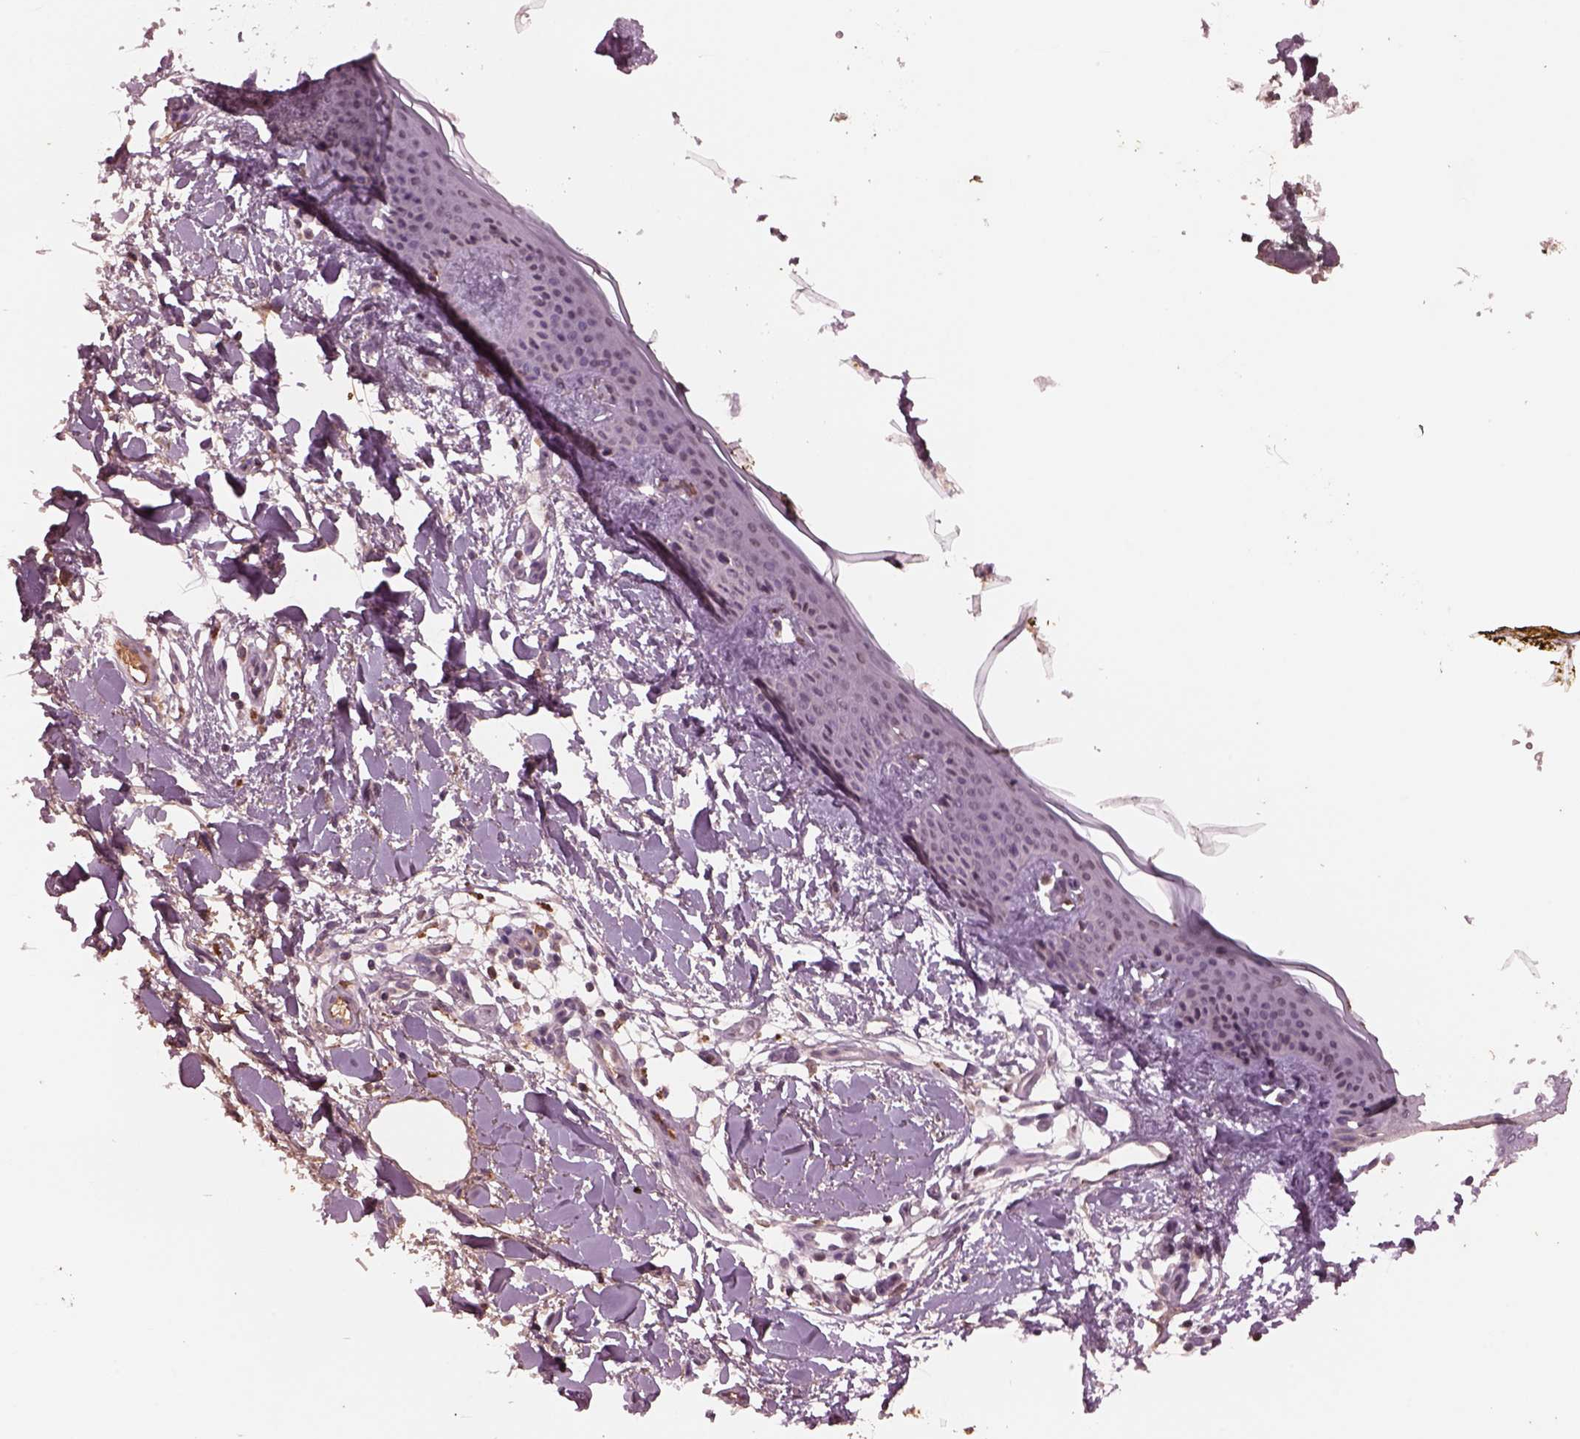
{"staining": {"intensity": "negative", "quantity": "none", "location": "none"}, "tissue": "skin", "cell_type": "Fibroblasts", "image_type": "normal", "snomed": [{"axis": "morphology", "description": "Normal tissue, NOS"}, {"axis": "topography", "description": "Skin"}], "caption": "Human skin stained for a protein using IHC shows no expression in fibroblasts.", "gene": "PTX4", "patient": {"sex": "female", "age": 34}}